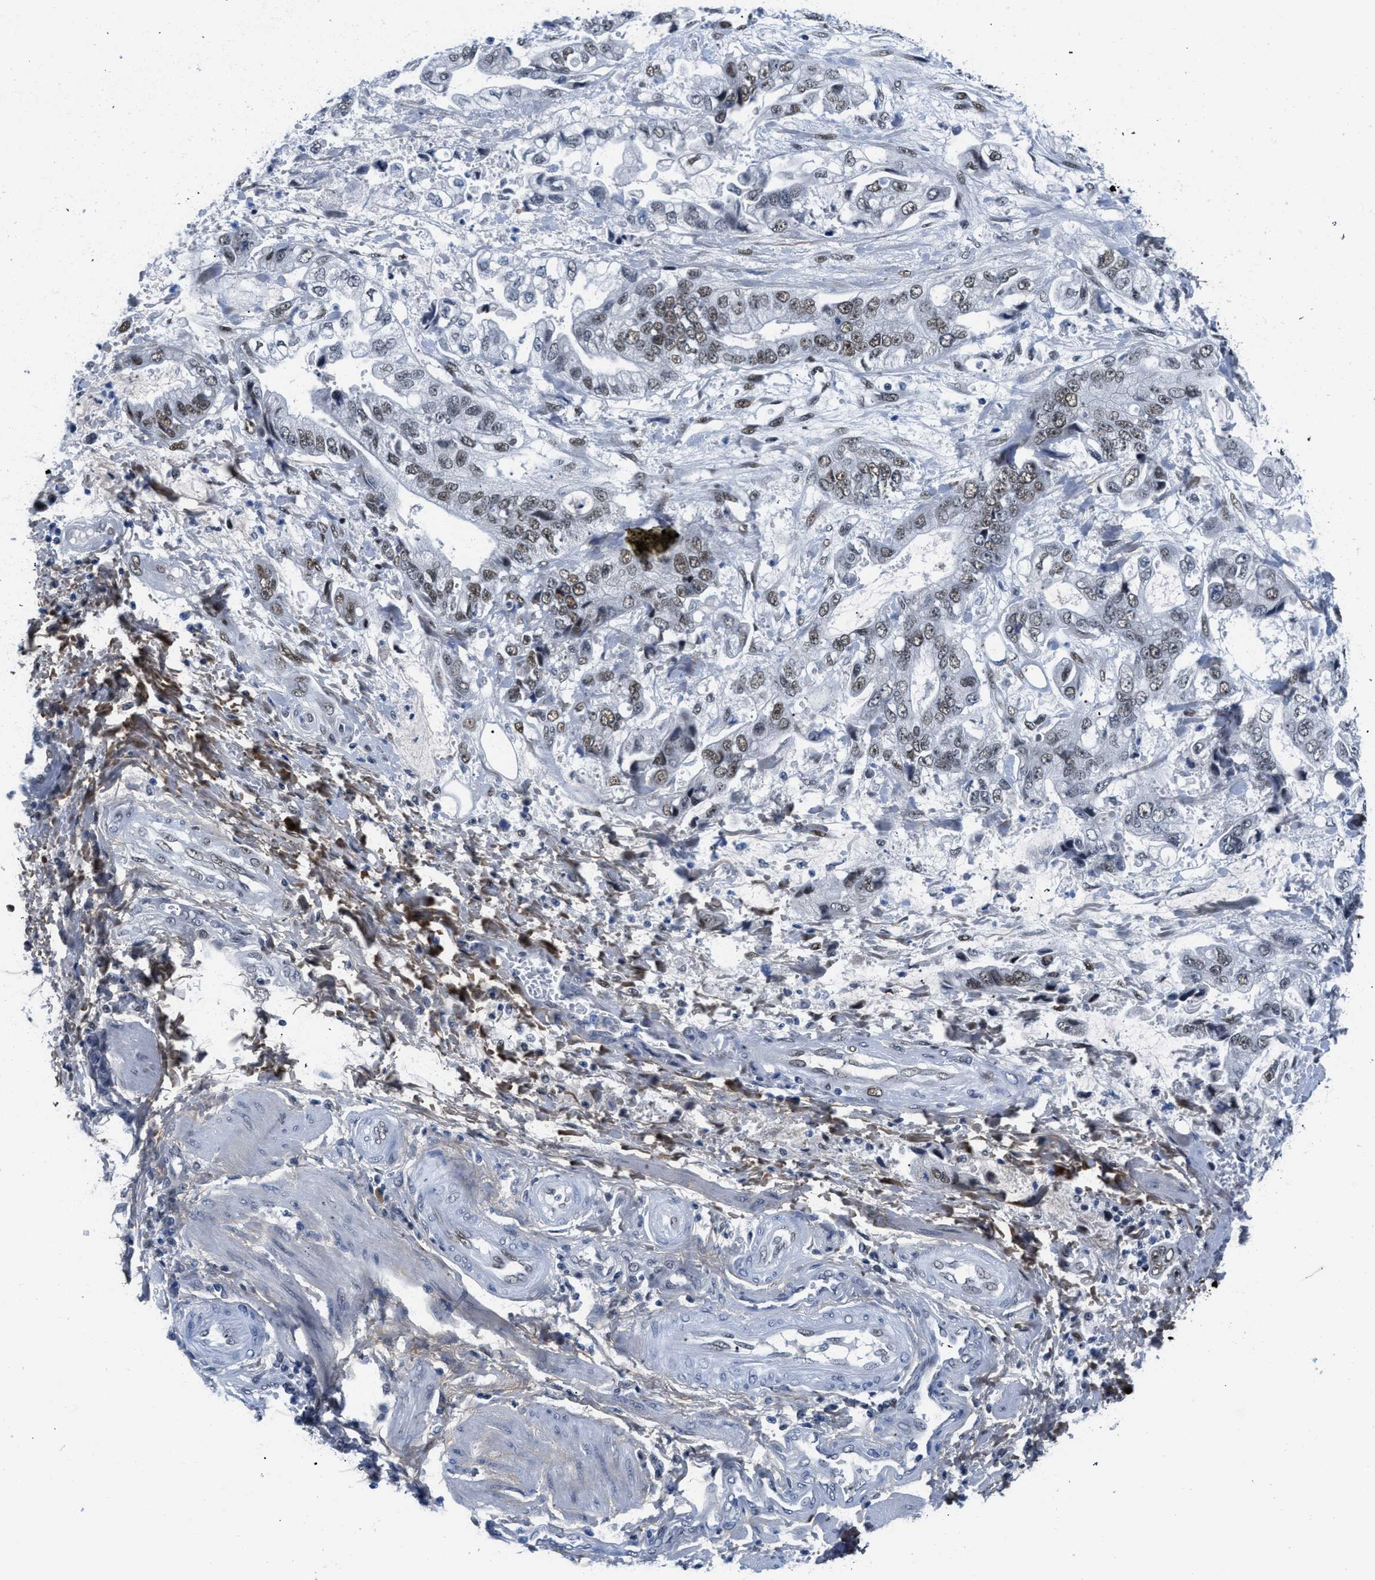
{"staining": {"intensity": "weak", "quantity": ">75%", "location": "nuclear"}, "tissue": "stomach cancer", "cell_type": "Tumor cells", "image_type": "cancer", "snomed": [{"axis": "morphology", "description": "Normal tissue, NOS"}, {"axis": "morphology", "description": "Adenocarcinoma, NOS"}, {"axis": "topography", "description": "Stomach"}], "caption": "This histopathology image displays IHC staining of human stomach adenocarcinoma, with low weak nuclear staining in about >75% of tumor cells.", "gene": "SMARCAD1", "patient": {"sex": "male", "age": 62}}